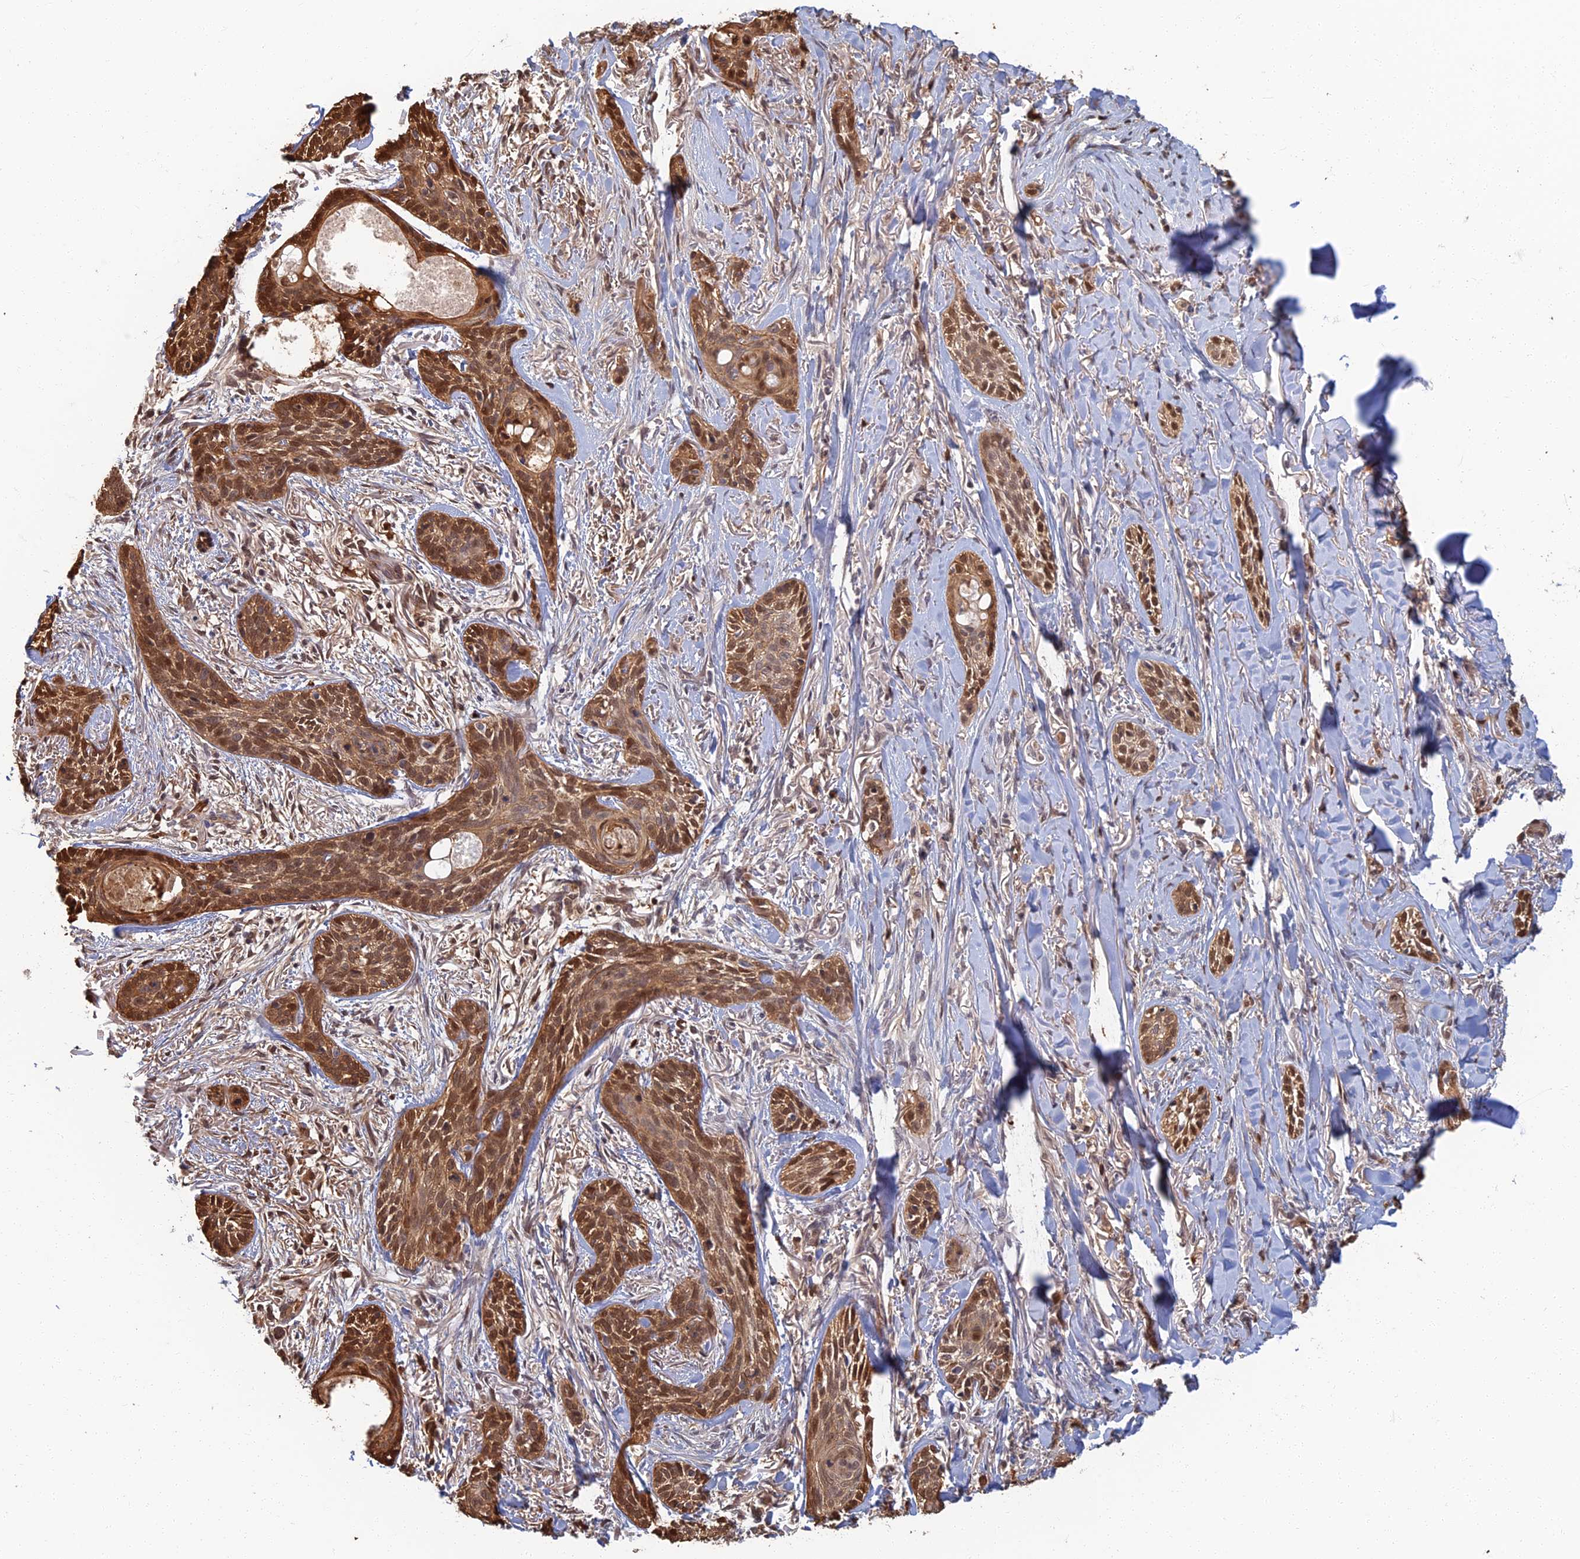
{"staining": {"intensity": "moderate", "quantity": ">75%", "location": "cytoplasmic/membranous,nuclear"}, "tissue": "skin cancer", "cell_type": "Tumor cells", "image_type": "cancer", "snomed": [{"axis": "morphology", "description": "Basal cell carcinoma"}, {"axis": "topography", "description": "Skin"}], "caption": "Skin cancer (basal cell carcinoma) was stained to show a protein in brown. There is medium levels of moderate cytoplasmic/membranous and nuclear staining in approximately >75% of tumor cells. The protein of interest is stained brown, and the nuclei are stained in blue (DAB IHC with brightfield microscopy, high magnification).", "gene": "LRRN3", "patient": {"sex": "female", "age": 59}}